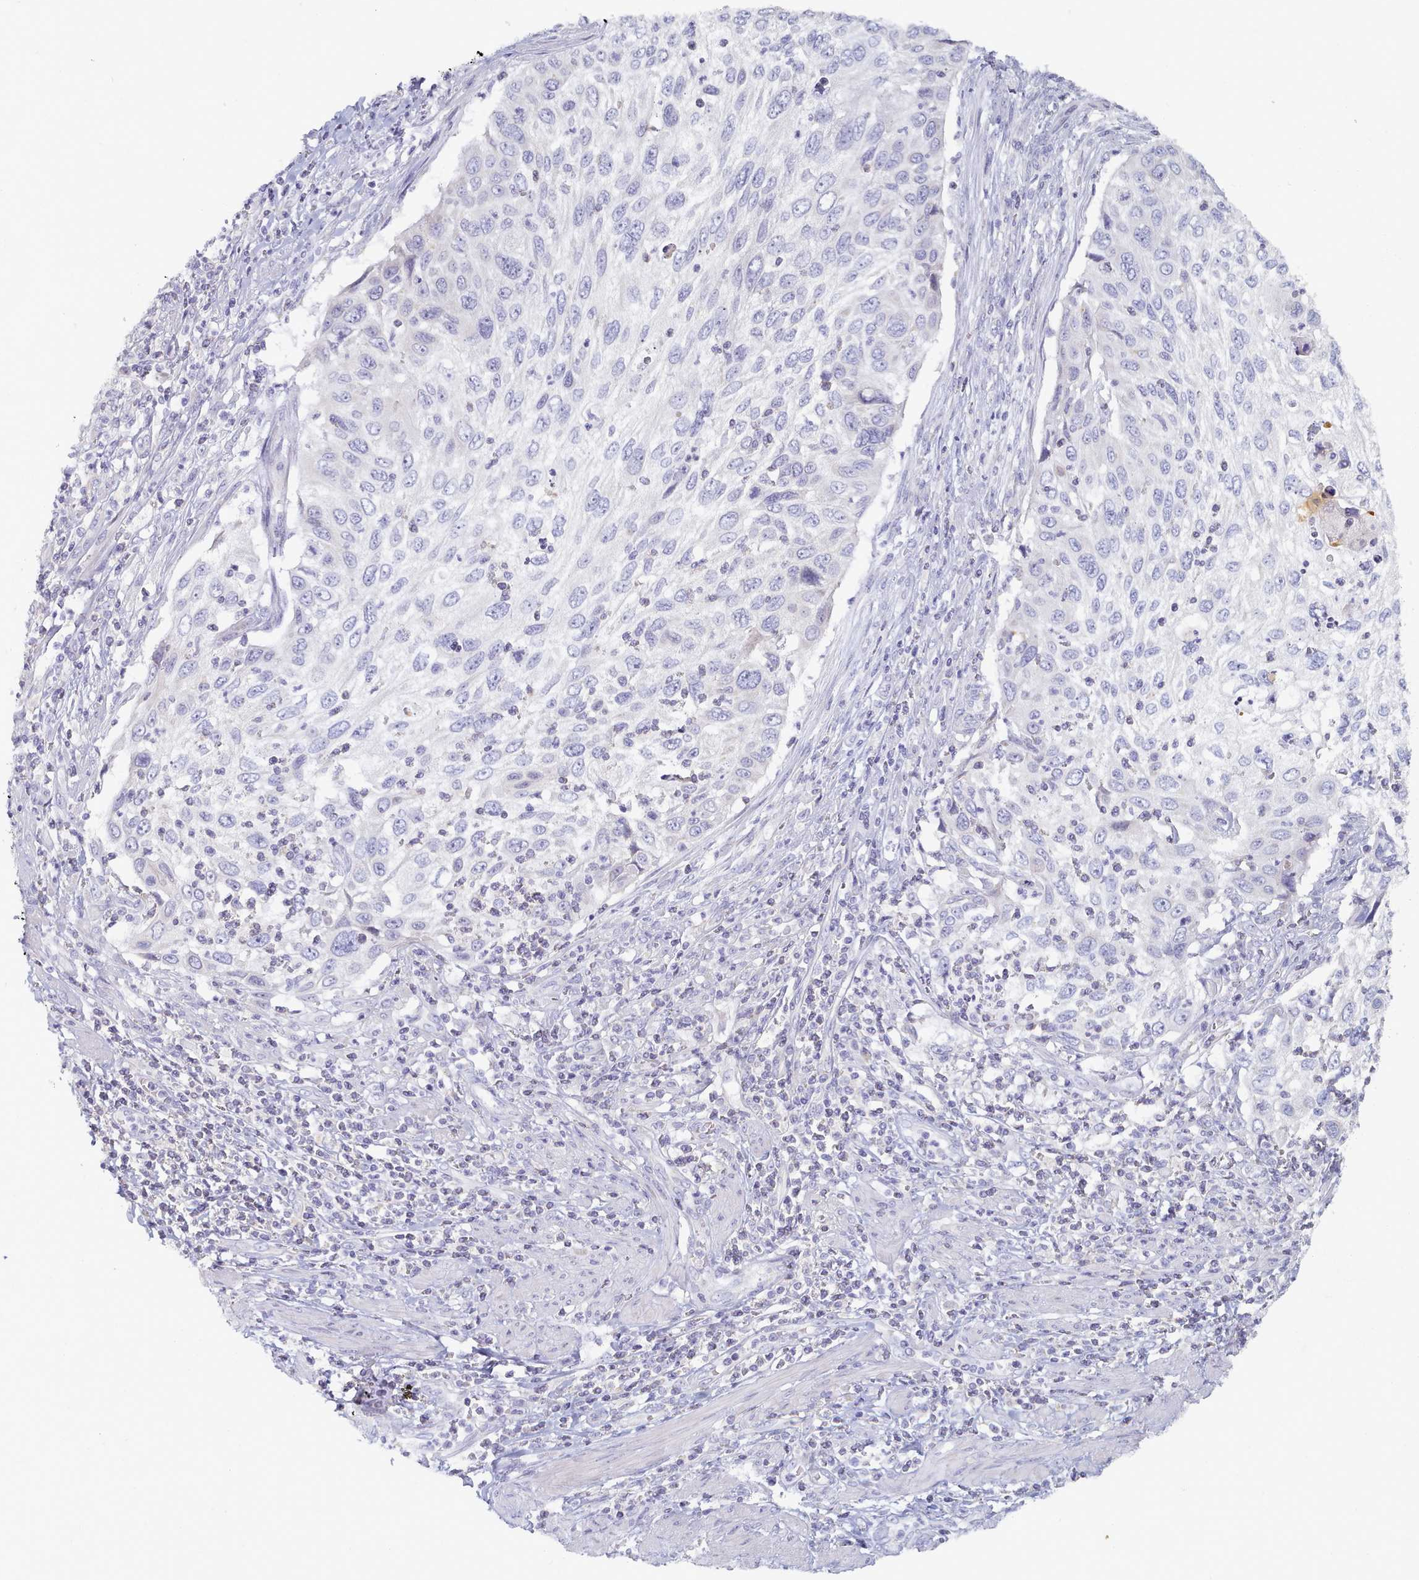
{"staining": {"intensity": "negative", "quantity": "none", "location": "none"}, "tissue": "cervical cancer", "cell_type": "Tumor cells", "image_type": "cancer", "snomed": [{"axis": "morphology", "description": "Squamous cell carcinoma, NOS"}, {"axis": "topography", "description": "Cervix"}], "caption": "Tumor cells show no significant protein expression in cervical cancer (squamous cell carcinoma). (Stains: DAB IHC with hematoxylin counter stain, Microscopy: brightfield microscopy at high magnification).", "gene": "TYW1B", "patient": {"sex": "female", "age": 70}}